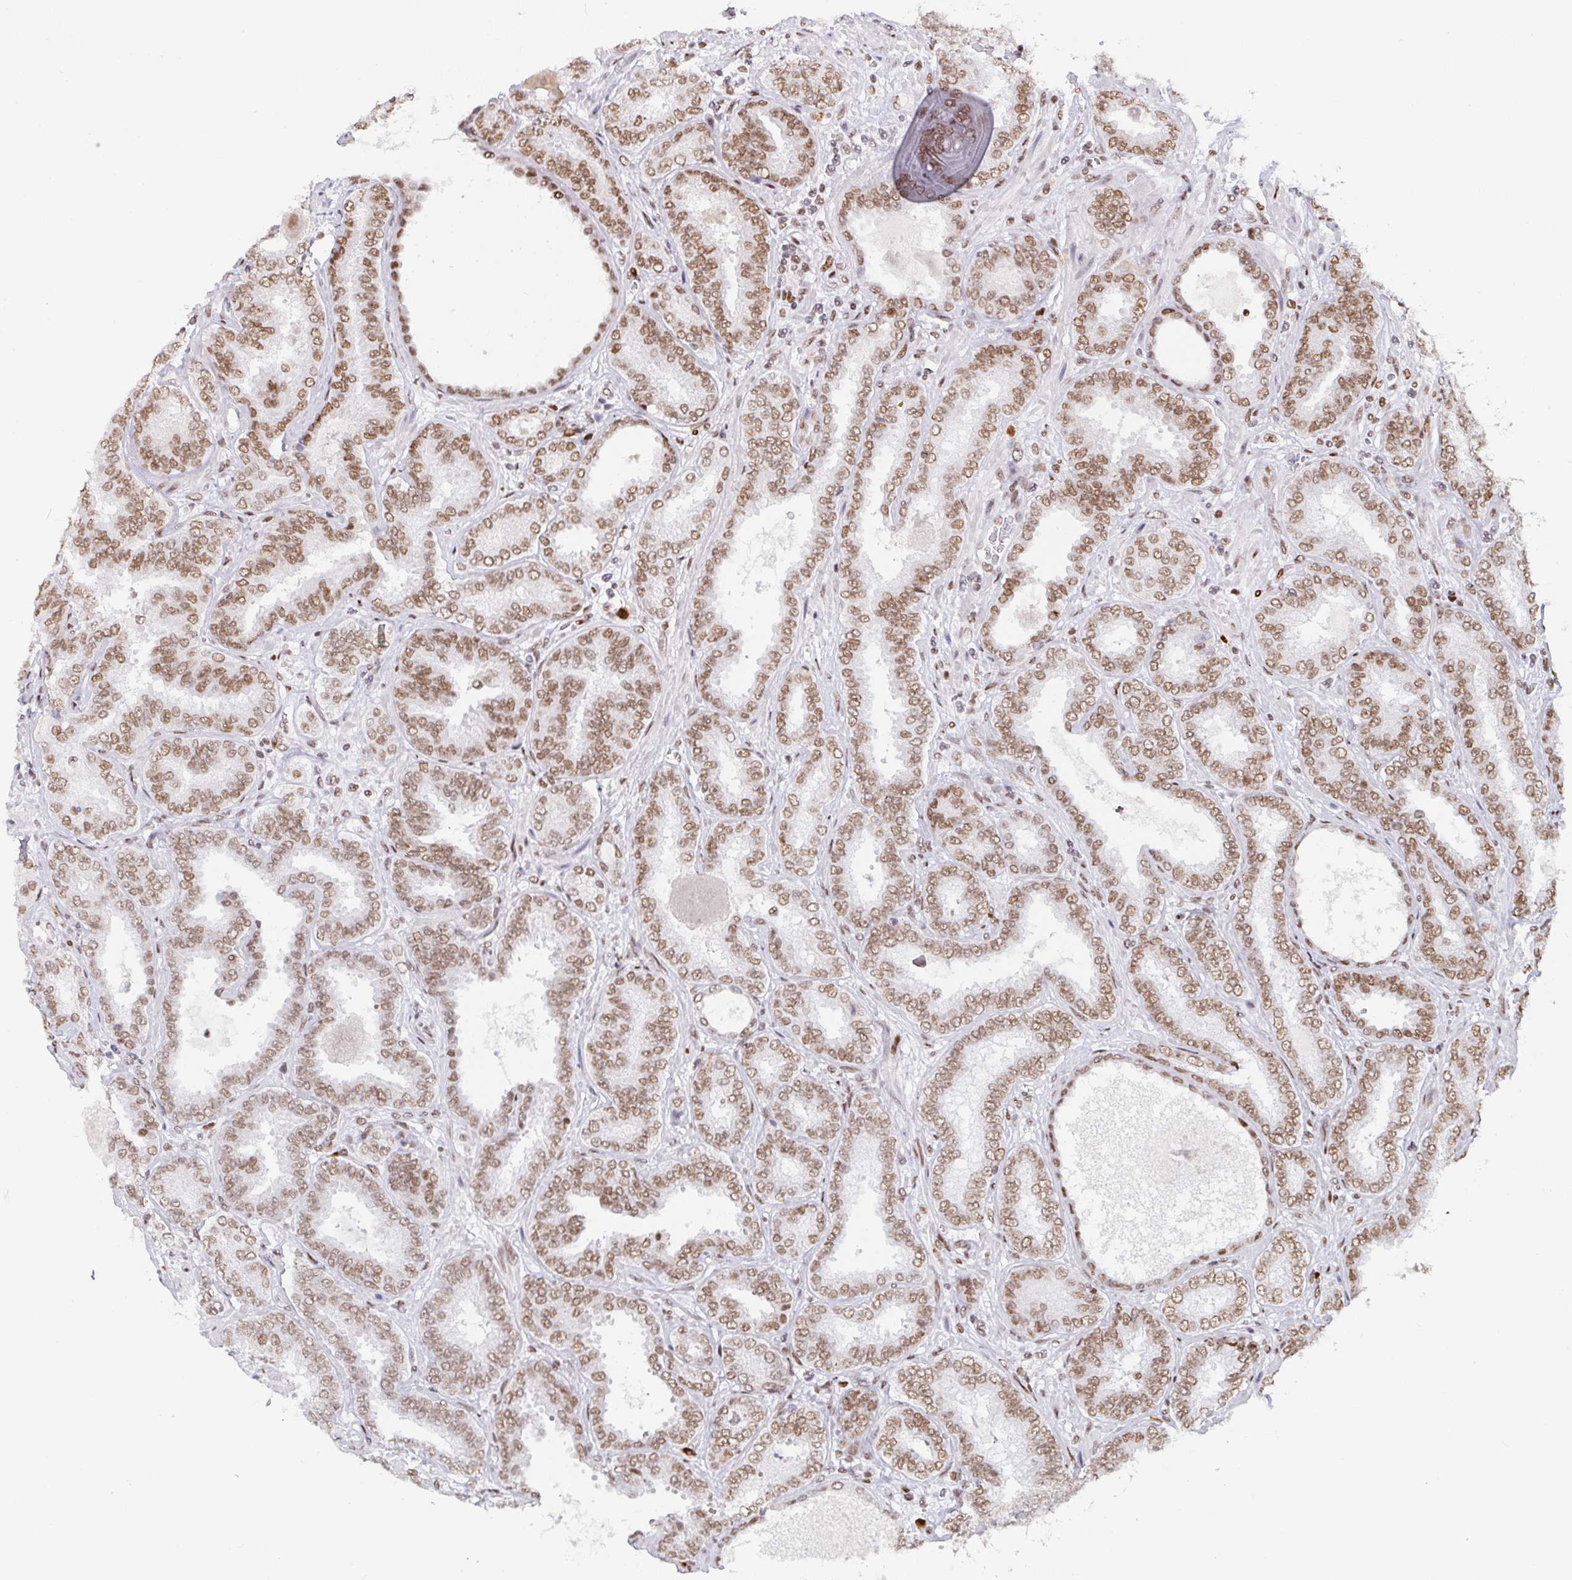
{"staining": {"intensity": "moderate", "quantity": ">75%", "location": "nuclear"}, "tissue": "prostate cancer", "cell_type": "Tumor cells", "image_type": "cancer", "snomed": [{"axis": "morphology", "description": "Adenocarcinoma, High grade"}, {"axis": "topography", "description": "Prostate"}], "caption": "Prostate cancer (adenocarcinoma (high-grade)) stained for a protein (brown) shows moderate nuclear positive staining in about >75% of tumor cells.", "gene": "CLP1", "patient": {"sex": "male", "age": 72}}